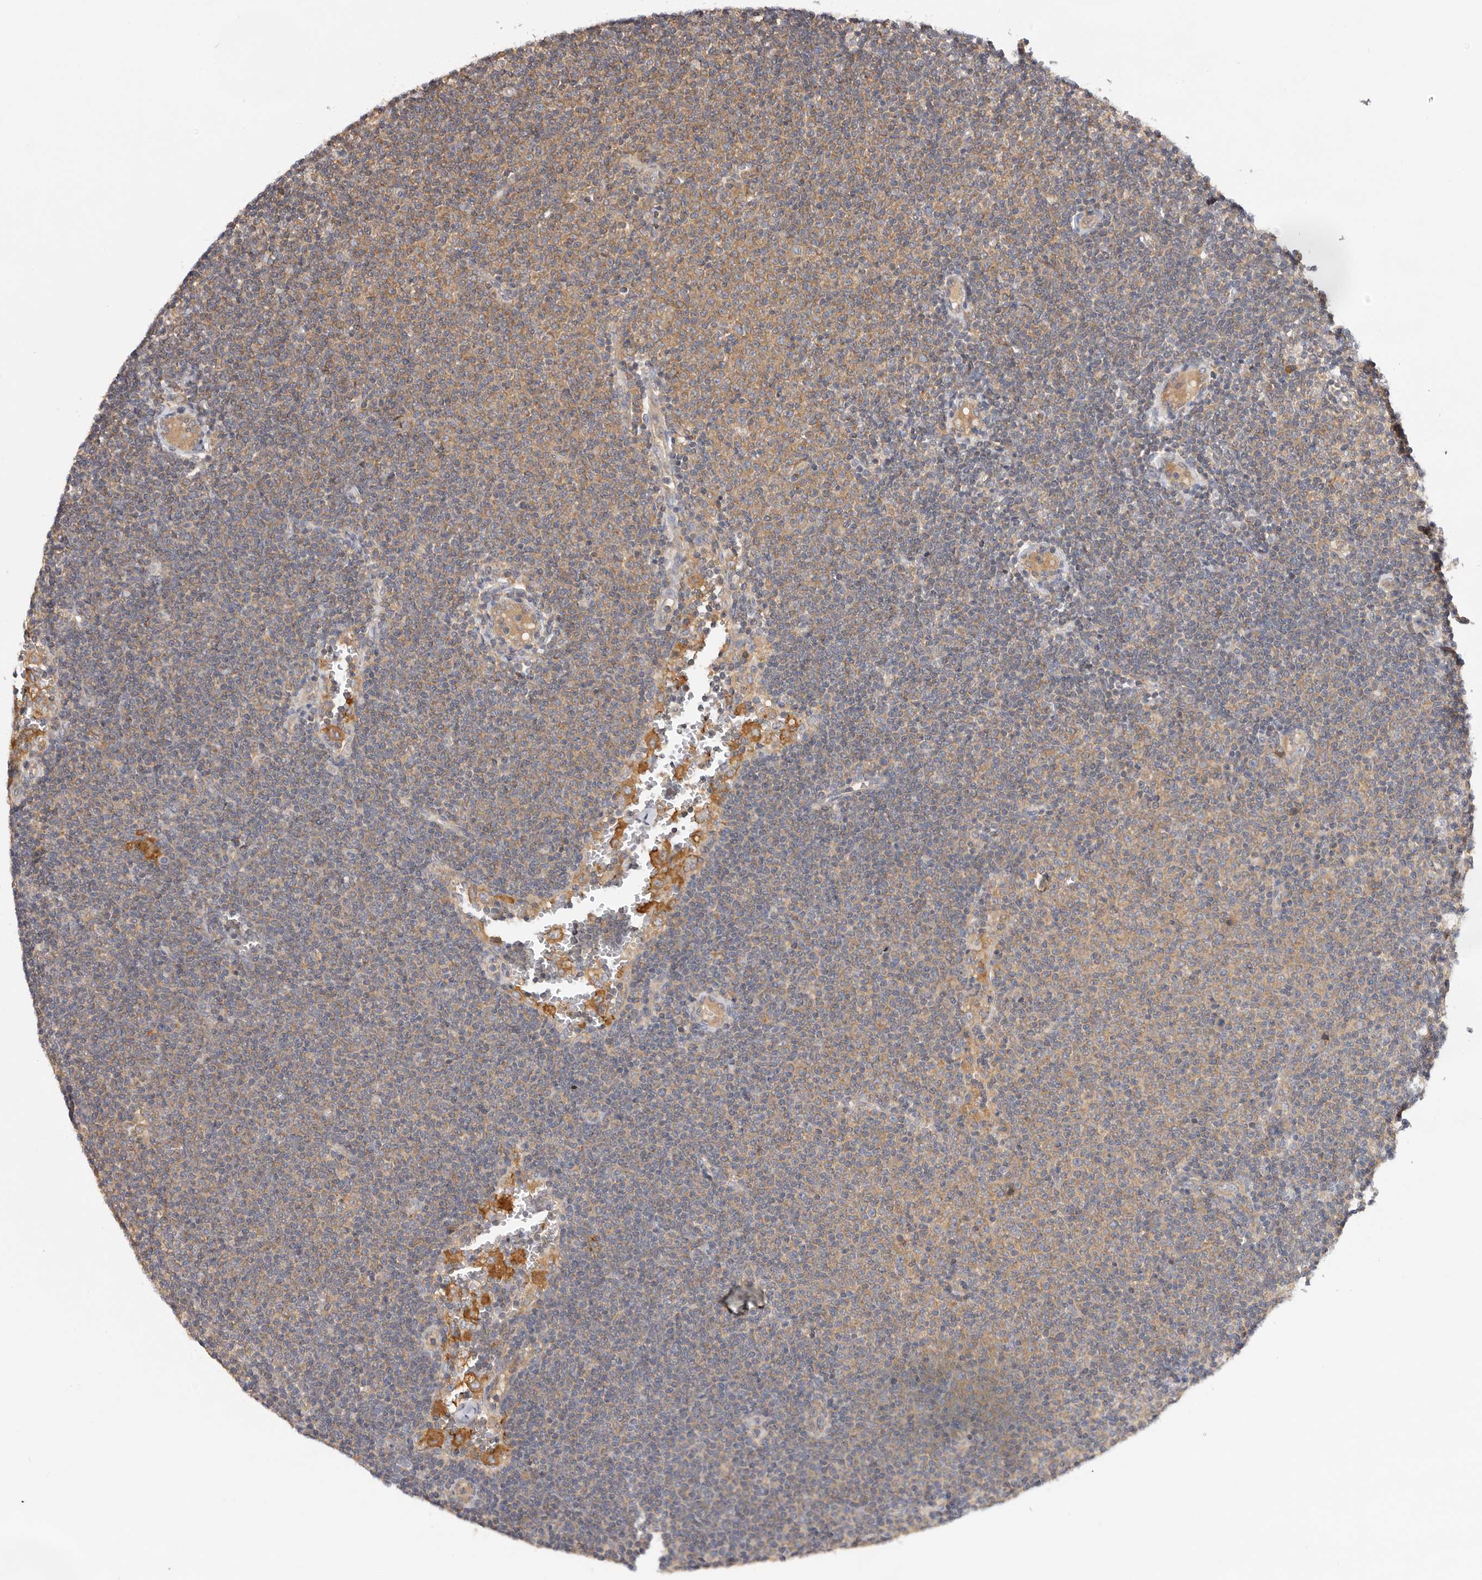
{"staining": {"intensity": "moderate", "quantity": ">75%", "location": "cytoplasmic/membranous"}, "tissue": "lymphoma", "cell_type": "Tumor cells", "image_type": "cancer", "snomed": [{"axis": "morphology", "description": "Malignant lymphoma, non-Hodgkin's type, Low grade"}, {"axis": "topography", "description": "Lymph node"}], "caption": "Human malignant lymphoma, non-Hodgkin's type (low-grade) stained with a protein marker shows moderate staining in tumor cells.", "gene": "PPP1R42", "patient": {"sex": "female", "age": 53}}